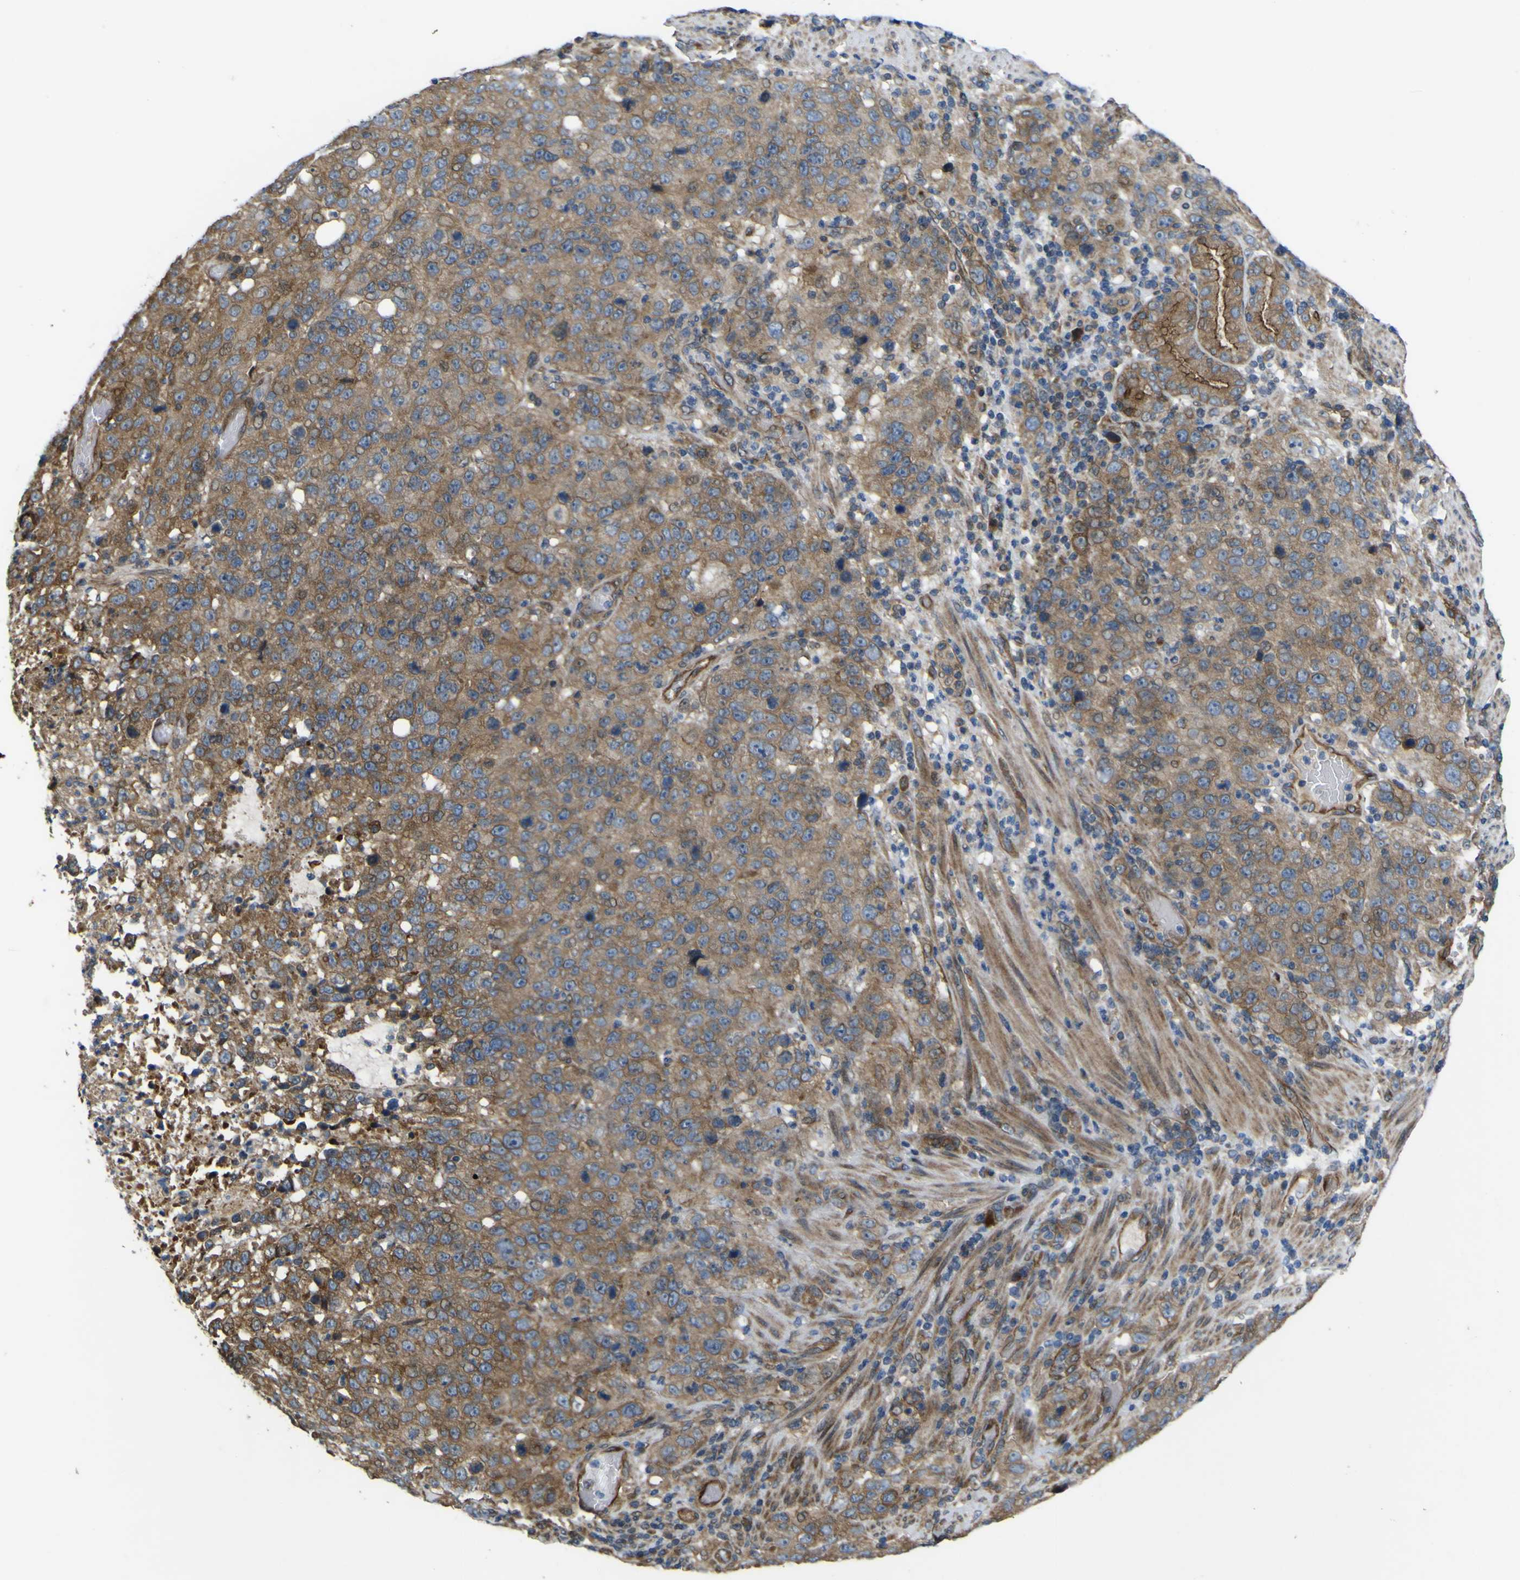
{"staining": {"intensity": "weak", "quantity": ">75%", "location": "cytoplasmic/membranous"}, "tissue": "stomach cancer", "cell_type": "Tumor cells", "image_type": "cancer", "snomed": [{"axis": "morphology", "description": "Normal tissue, NOS"}, {"axis": "morphology", "description": "Adenocarcinoma, NOS"}, {"axis": "topography", "description": "Stomach"}], "caption": "Weak cytoplasmic/membranous protein staining is seen in approximately >75% of tumor cells in stomach adenocarcinoma.", "gene": "FBXO30", "patient": {"sex": "male", "age": 48}}